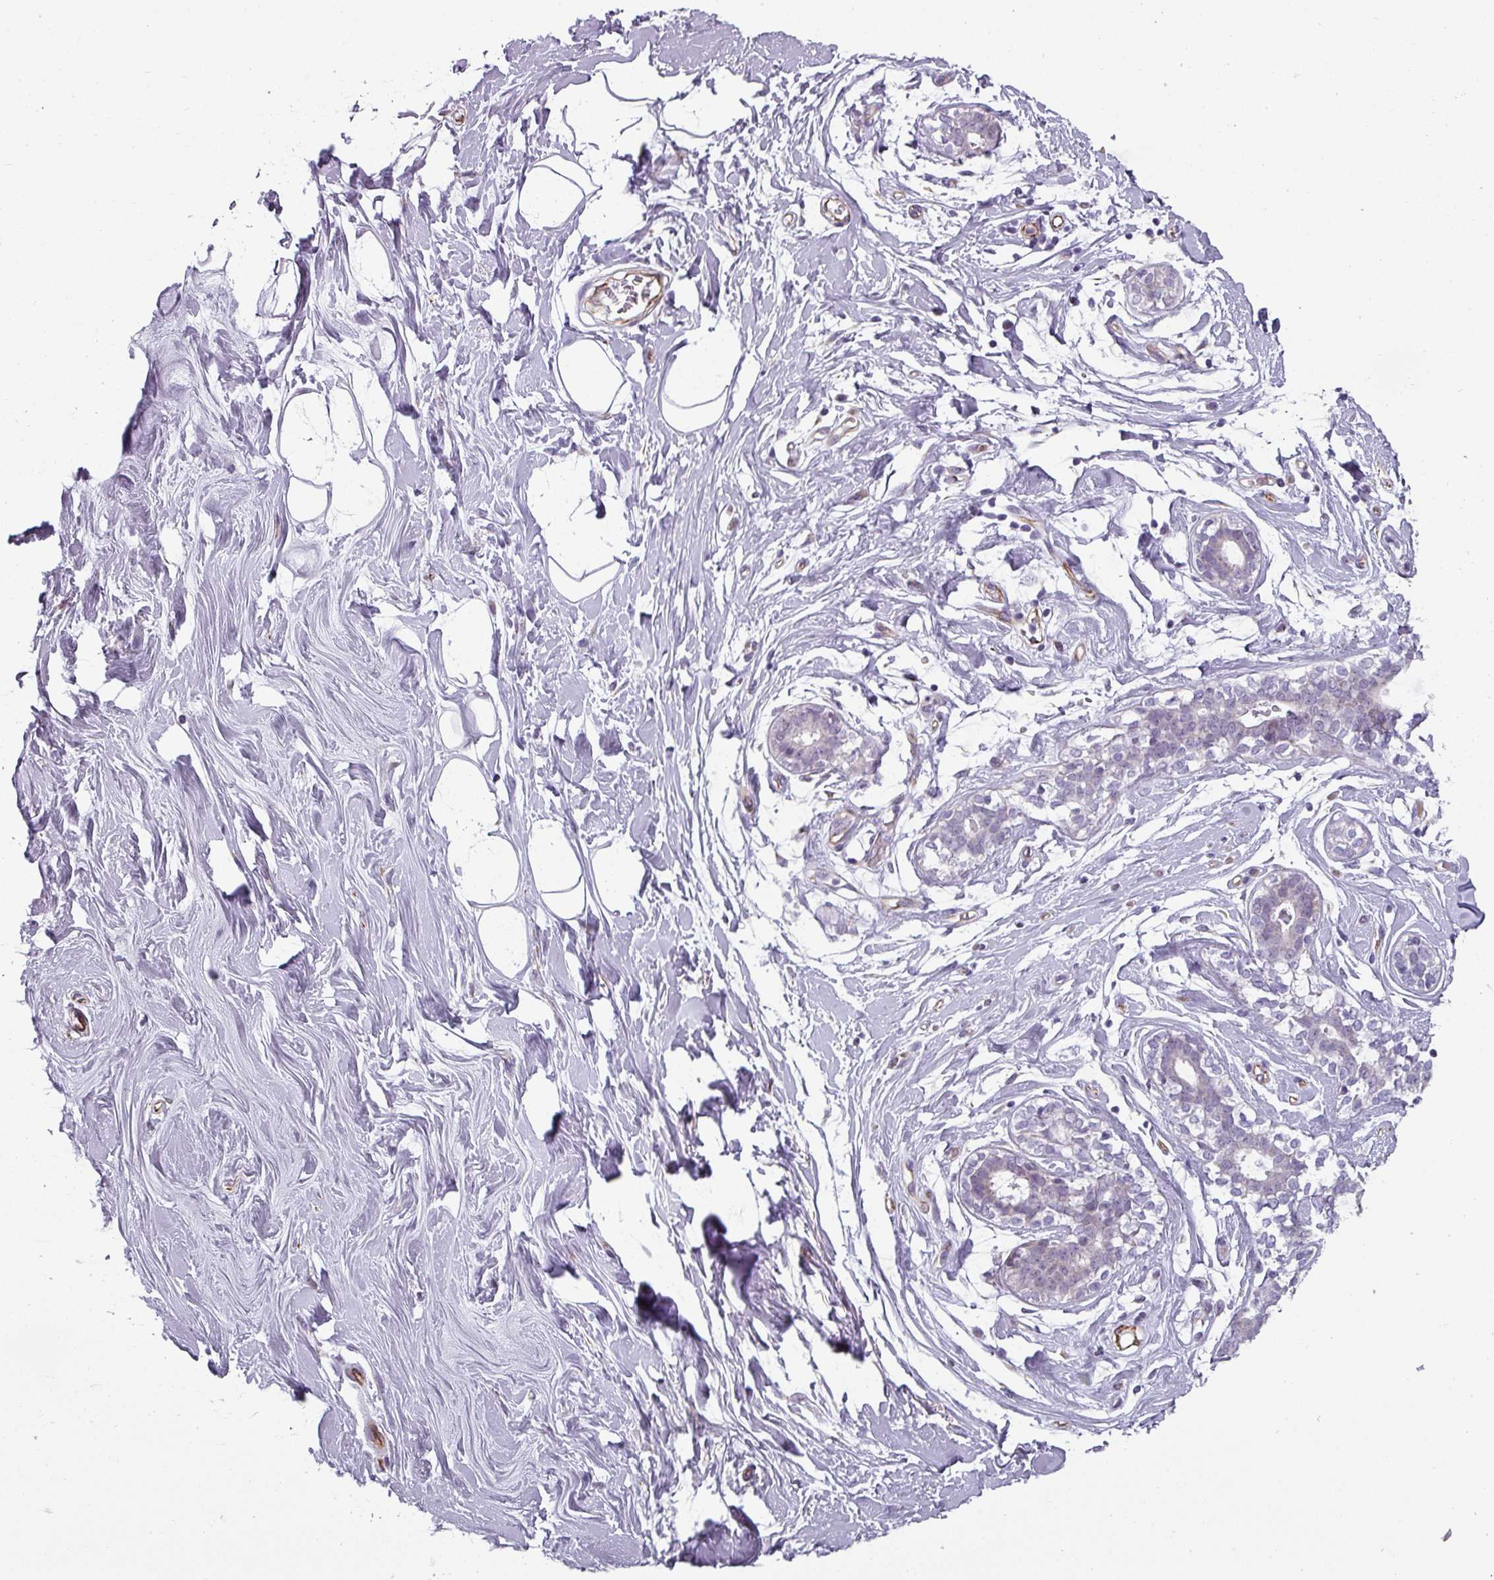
{"staining": {"intensity": "negative", "quantity": "none", "location": "none"}, "tissue": "adipose tissue", "cell_type": "Adipocytes", "image_type": "normal", "snomed": [{"axis": "morphology", "description": "Normal tissue, NOS"}, {"axis": "topography", "description": "Breast"}], "caption": "Immunohistochemistry of normal adipose tissue shows no staining in adipocytes. Nuclei are stained in blue.", "gene": "CHRDL1", "patient": {"sex": "female", "age": 26}}